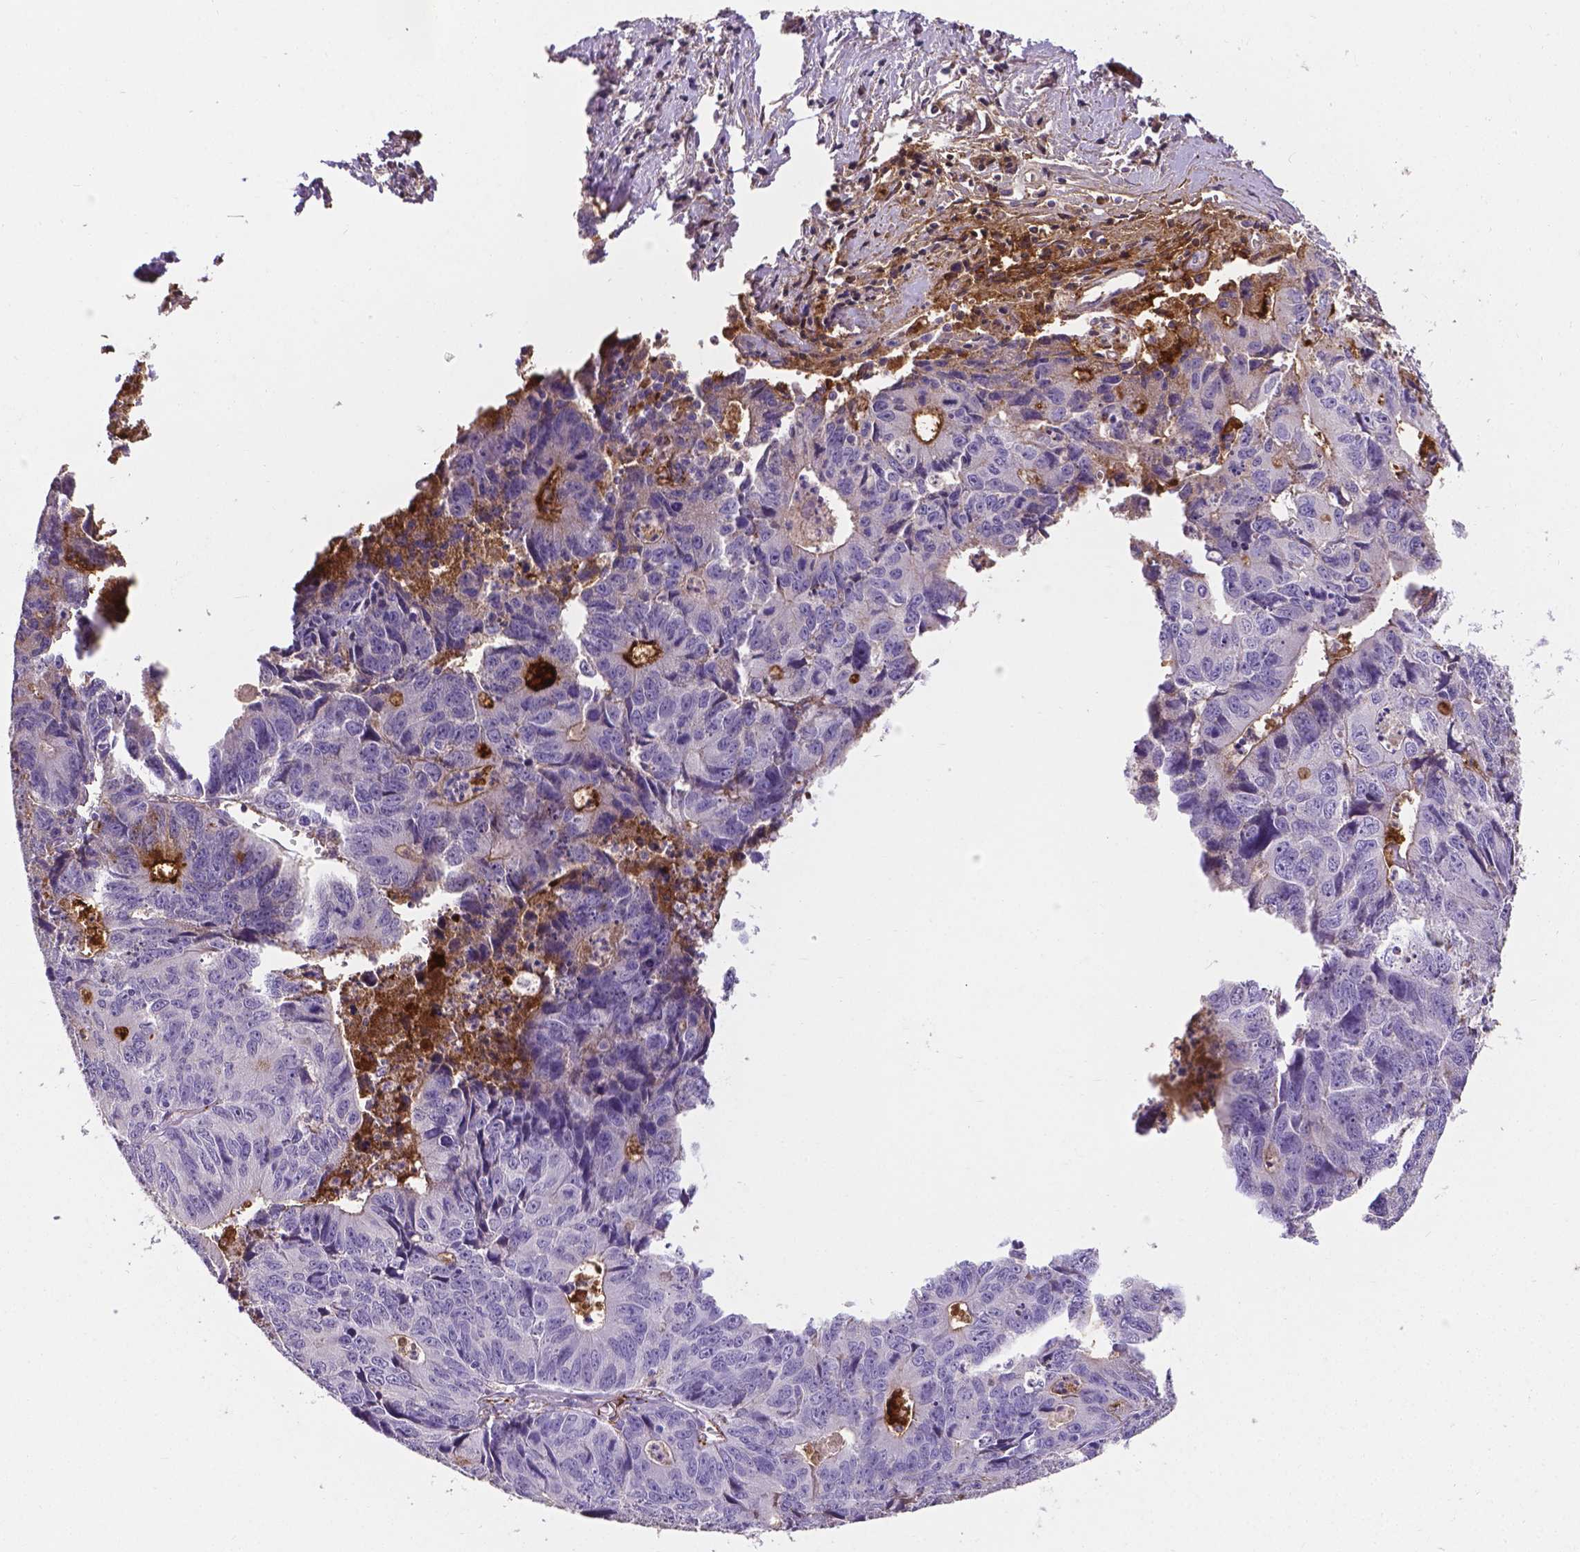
{"staining": {"intensity": "negative", "quantity": "none", "location": "none"}, "tissue": "liver cancer", "cell_type": "Tumor cells", "image_type": "cancer", "snomed": [{"axis": "morphology", "description": "Cholangiocarcinoma"}, {"axis": "topography", "description": "Liver"}], "caption": "This is a photomicrograph of immunohistochemistry (IHC) staining of liver cancer (cholangiocarcinoma), which shows no positivity in tumor cells. Brightfield microscopy of immunohistochemistry stained with DAB (brown) and hematoxylin (blue), captured at high magnification.", "gene": "APOE", "patient": {"sex": "male", "age": 65}}